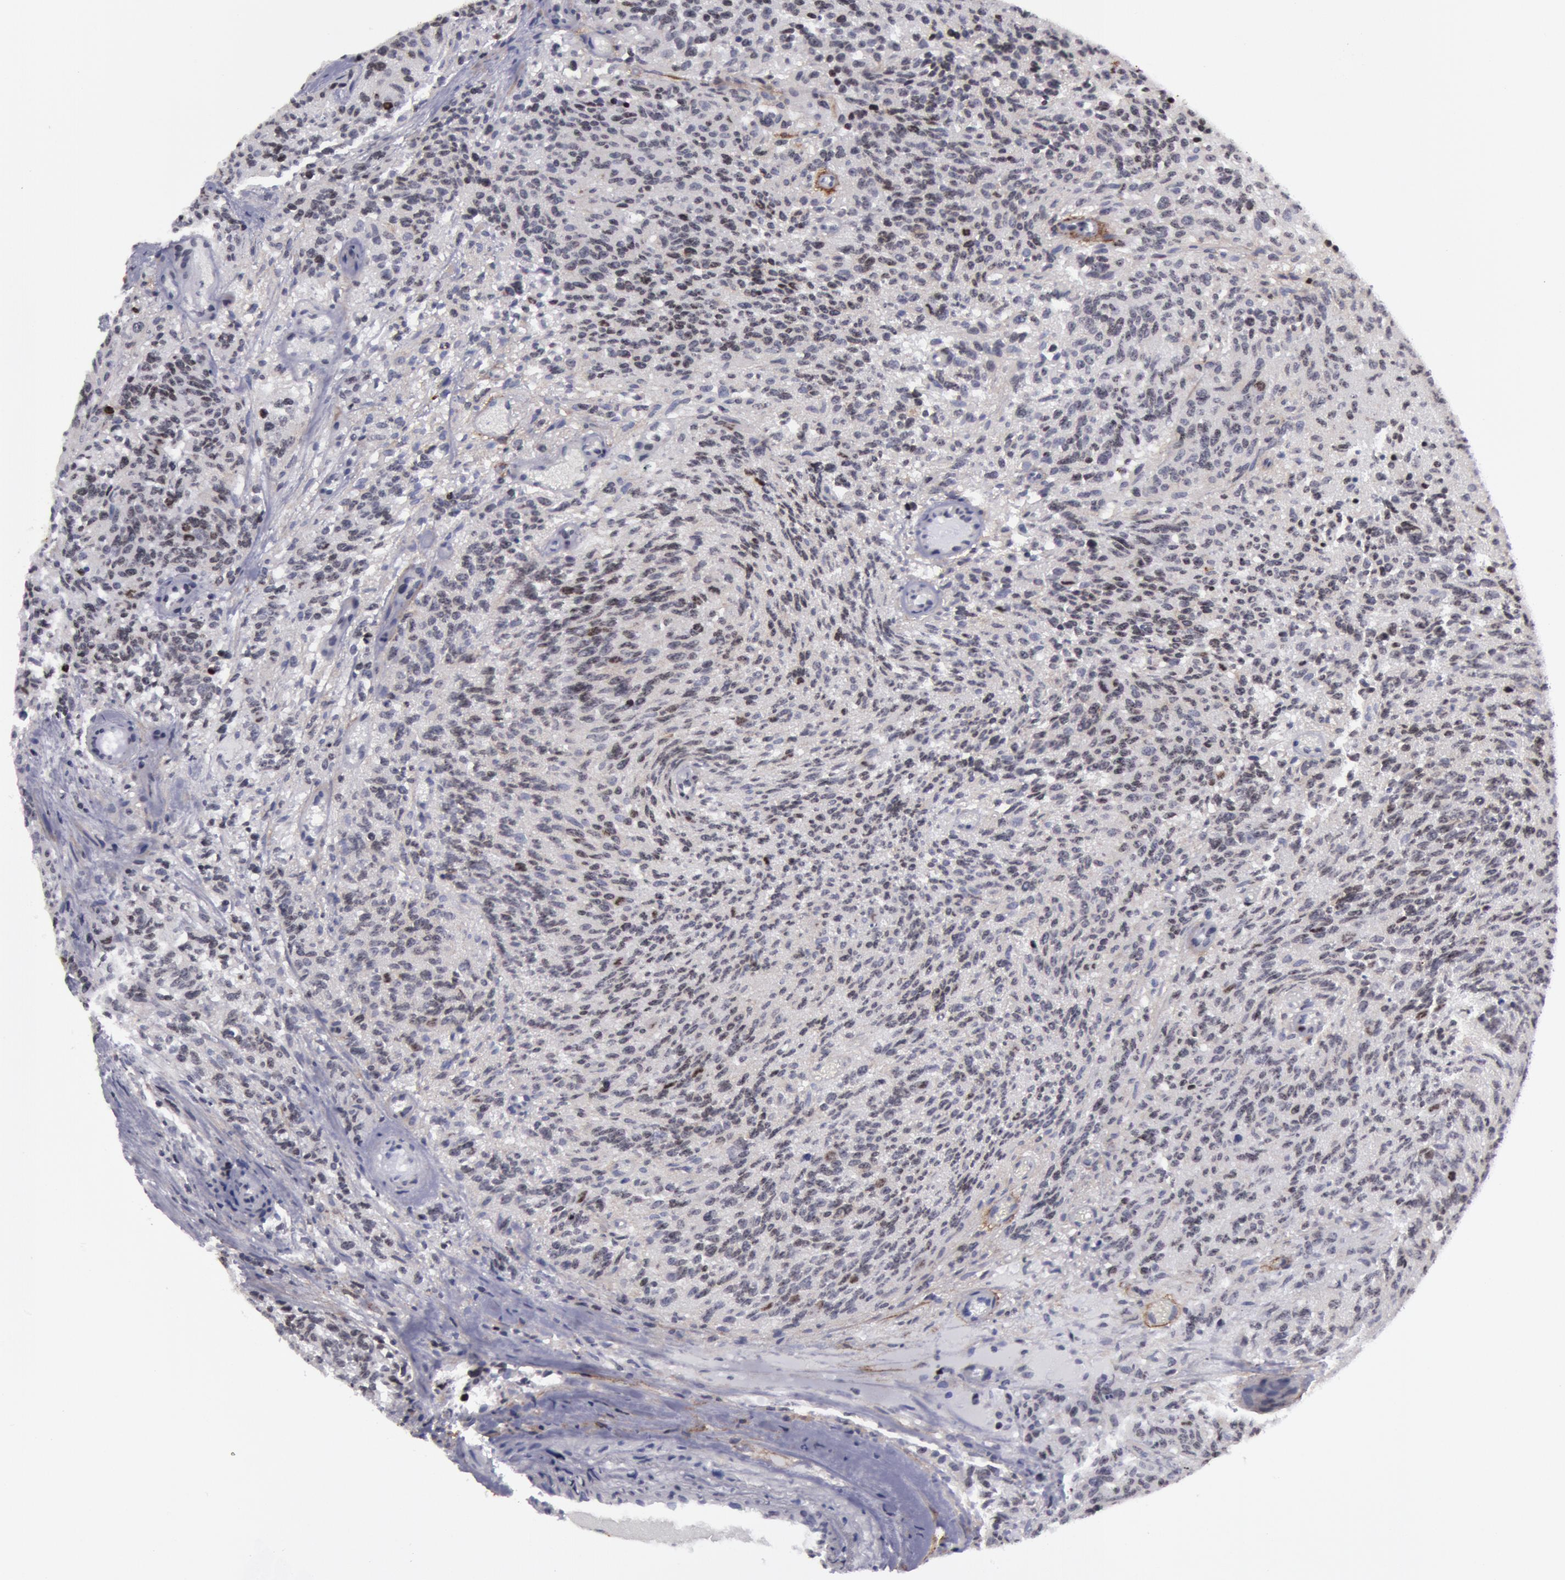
{"staining": {"intensity": "weak", "quantity": "<25%", "location": "nuclear"}, "tissue": "glioma", "cell_type": "Tumor cells", "image_type": "cancer", "snomed": [{"axis": "morphology", "description": "Glioma, malignant, High grade"}, {"axis": "topography", "description": "Brain"}], "caption": "High-grade glioma (malignant) was stained to show a protein in brown. There is no significant positivity in tumor cells.", "gene": "ERBB2", "patient": {"sex": "male", "age": 36}}